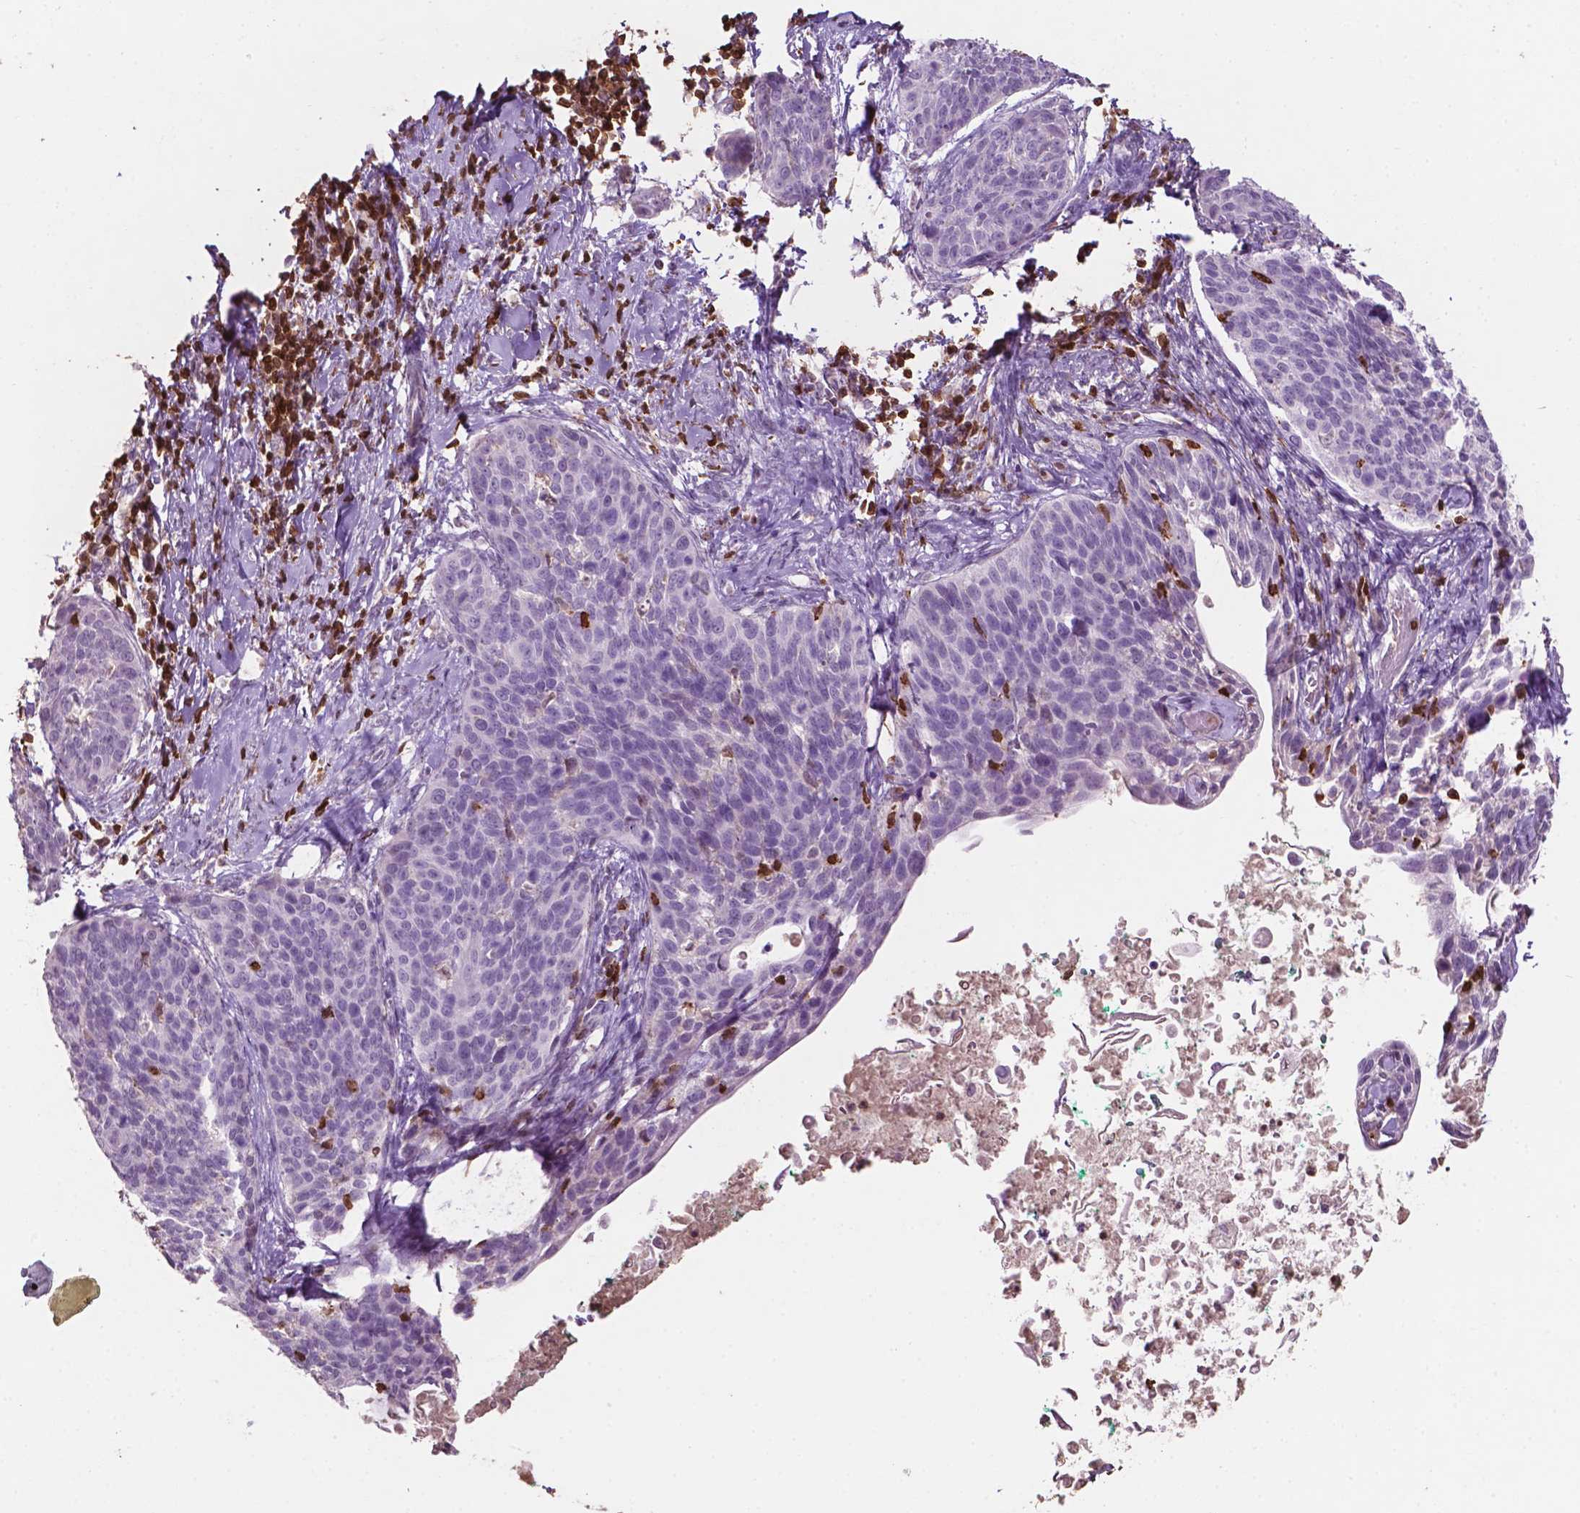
{"staining": {"intensity": "negative", "quantity": "none", "location": "none"}, "tissue": "cervical cancer", "cell_type": "Tumor cells", "image_type": "cancer", "snomed": [{"axis": "morphology", "description": "Squamous cell carcinoma, NOS"}, {"axis": "topography", "description": "Cervix"}], "caption": "This is an immunohistochemistry micrograph of human squamous cell carcinoma (cervical). There is no positivity in tumor cells.", "gene": "TBC1D10C", "patient": {"sex": "female", "age": 69}}